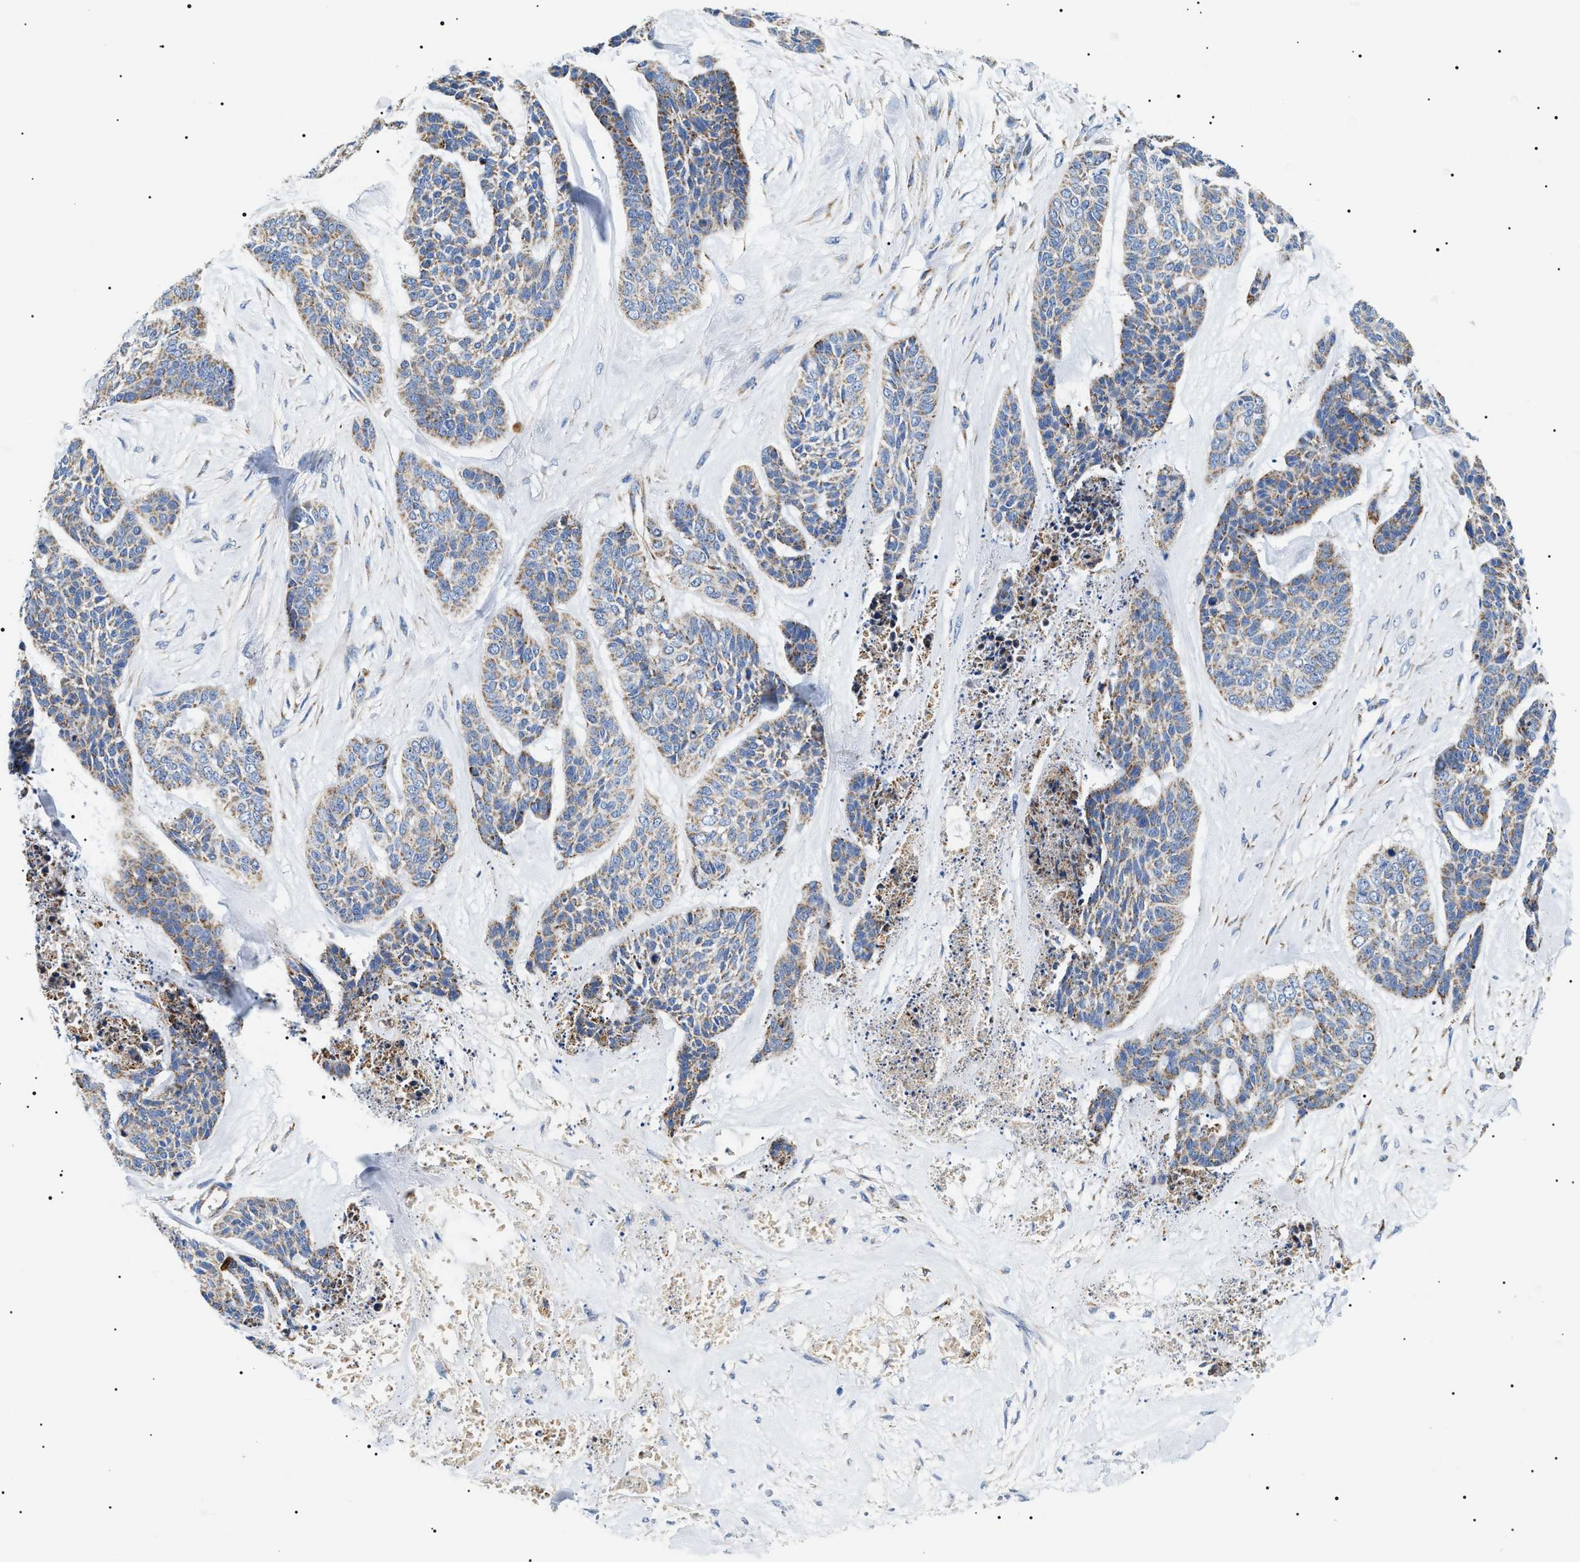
{"staining": {"intensity": "weak", "quantity": "25%-75%", "location": "cytoplasmic/membranous"}, "tissue": "skin cancer", "cell_type": "Tumor cells", "image_type": "cancer", "snomed": [{"axis": "morphology", "description": "Basal cell carcinoma"}, {"axis": "topography", "description": "Skin"}], "caption": "Human skin cancer stained with a brown dye reveals weak cytoplasmic/membranous positive staining in about 25%-75% of tumor cells.", "gene": "OXSM", "patient": {"sex": "female", "age": 64}}